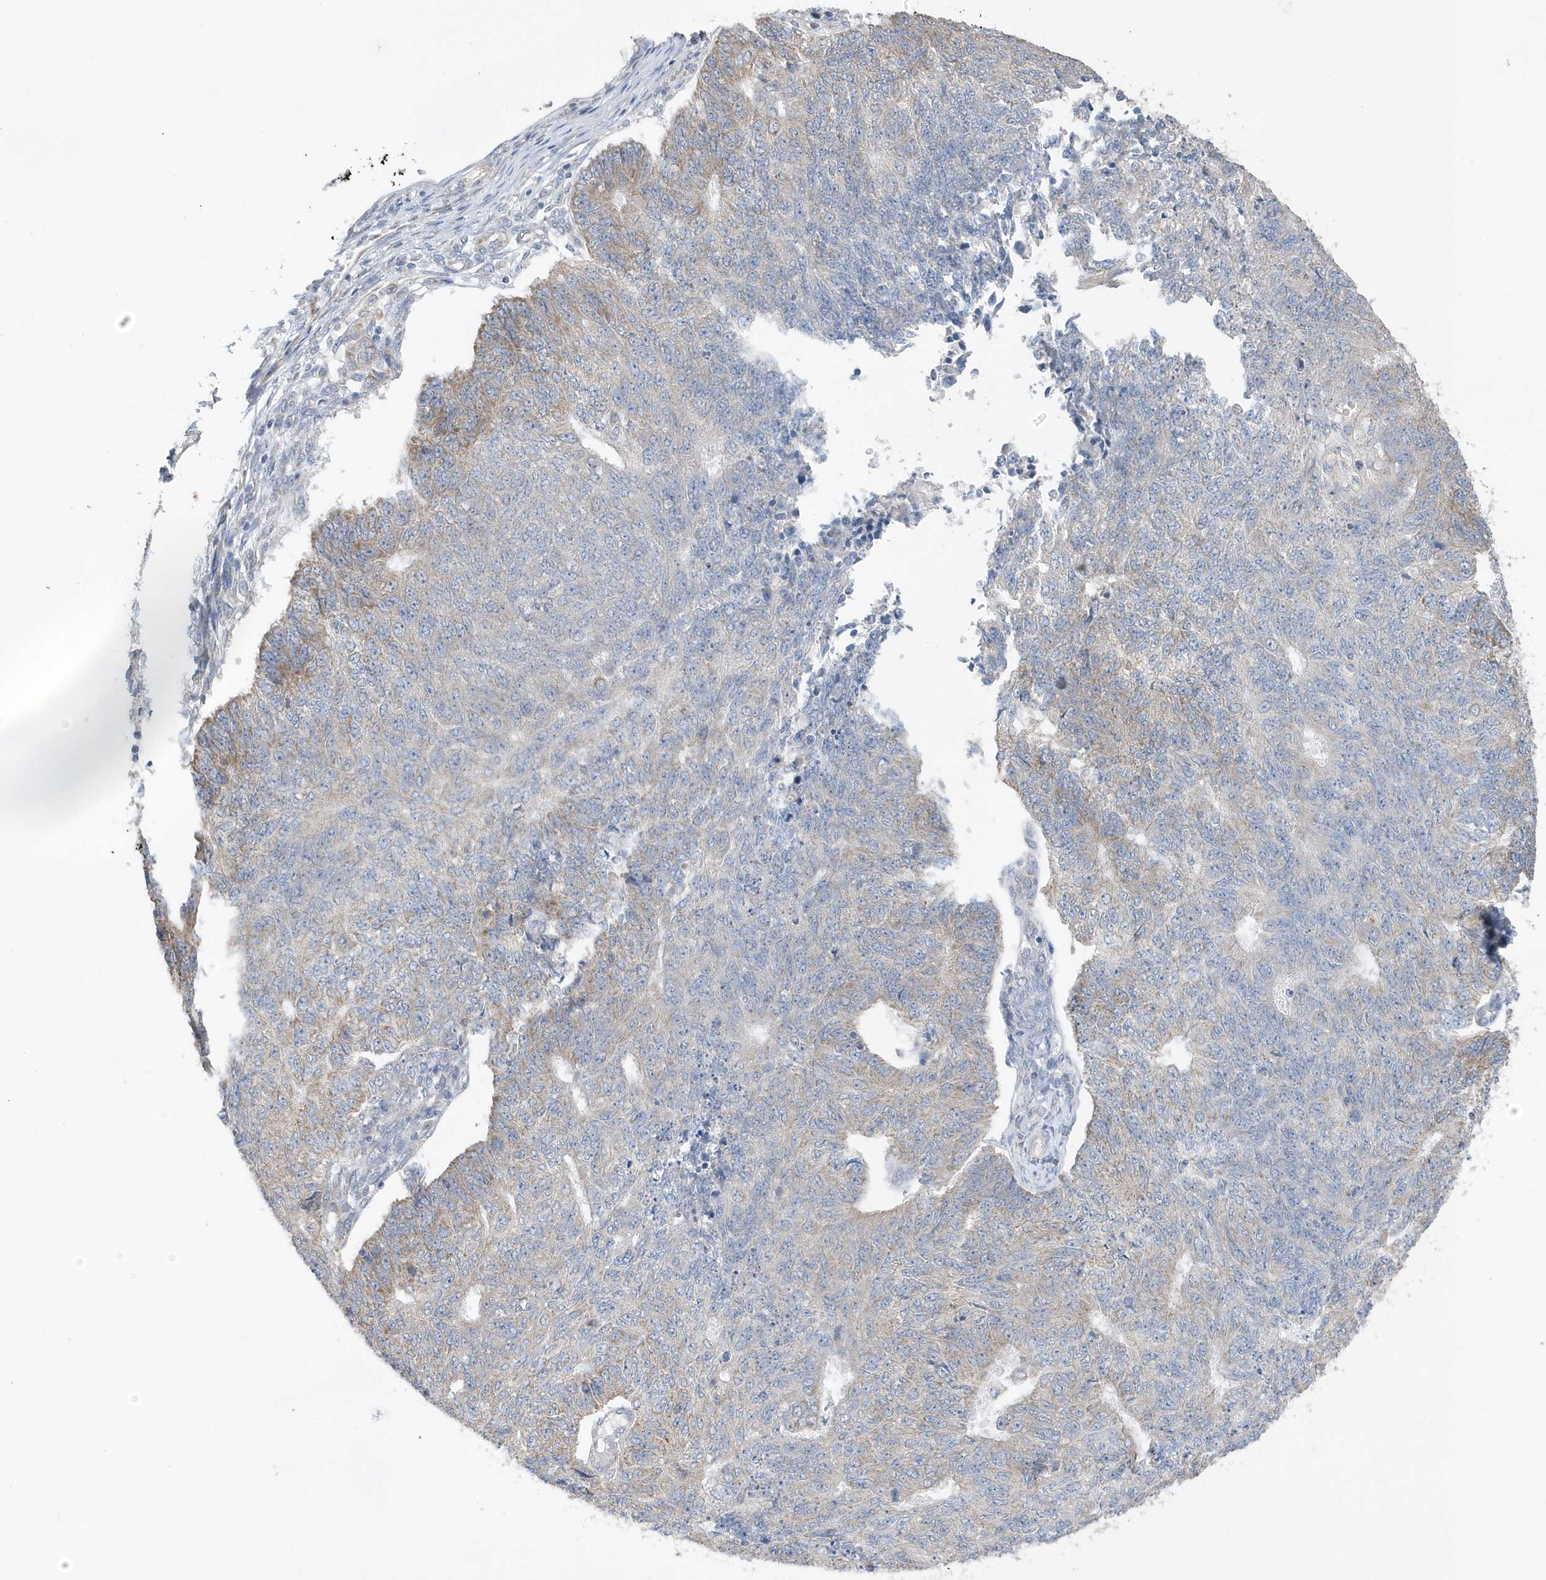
{"staining": {"intensity": "weak", "quantity": "25%-75%", "location": "cytoplasmic/membranous"}, "tissue": "endometrial cancer", "cell_type": "Tumor cells", "image_type": "cancer", "snomed": [{"axis": "morphology", "description": "Adenocarcinoma, NOS"}, {"axis": "topography", "description": "Endometrium"}], "caption": "IHC (DAB) staining of human endometrial cancer shows weak cytoplasmic/membranous protein expression in about 25%-75% of tumor cells. (Brightfield microscopy of DAB IHC at high magnification).", "gene": "SPATA5", "patient": {"sex": "female", "age": 32}}